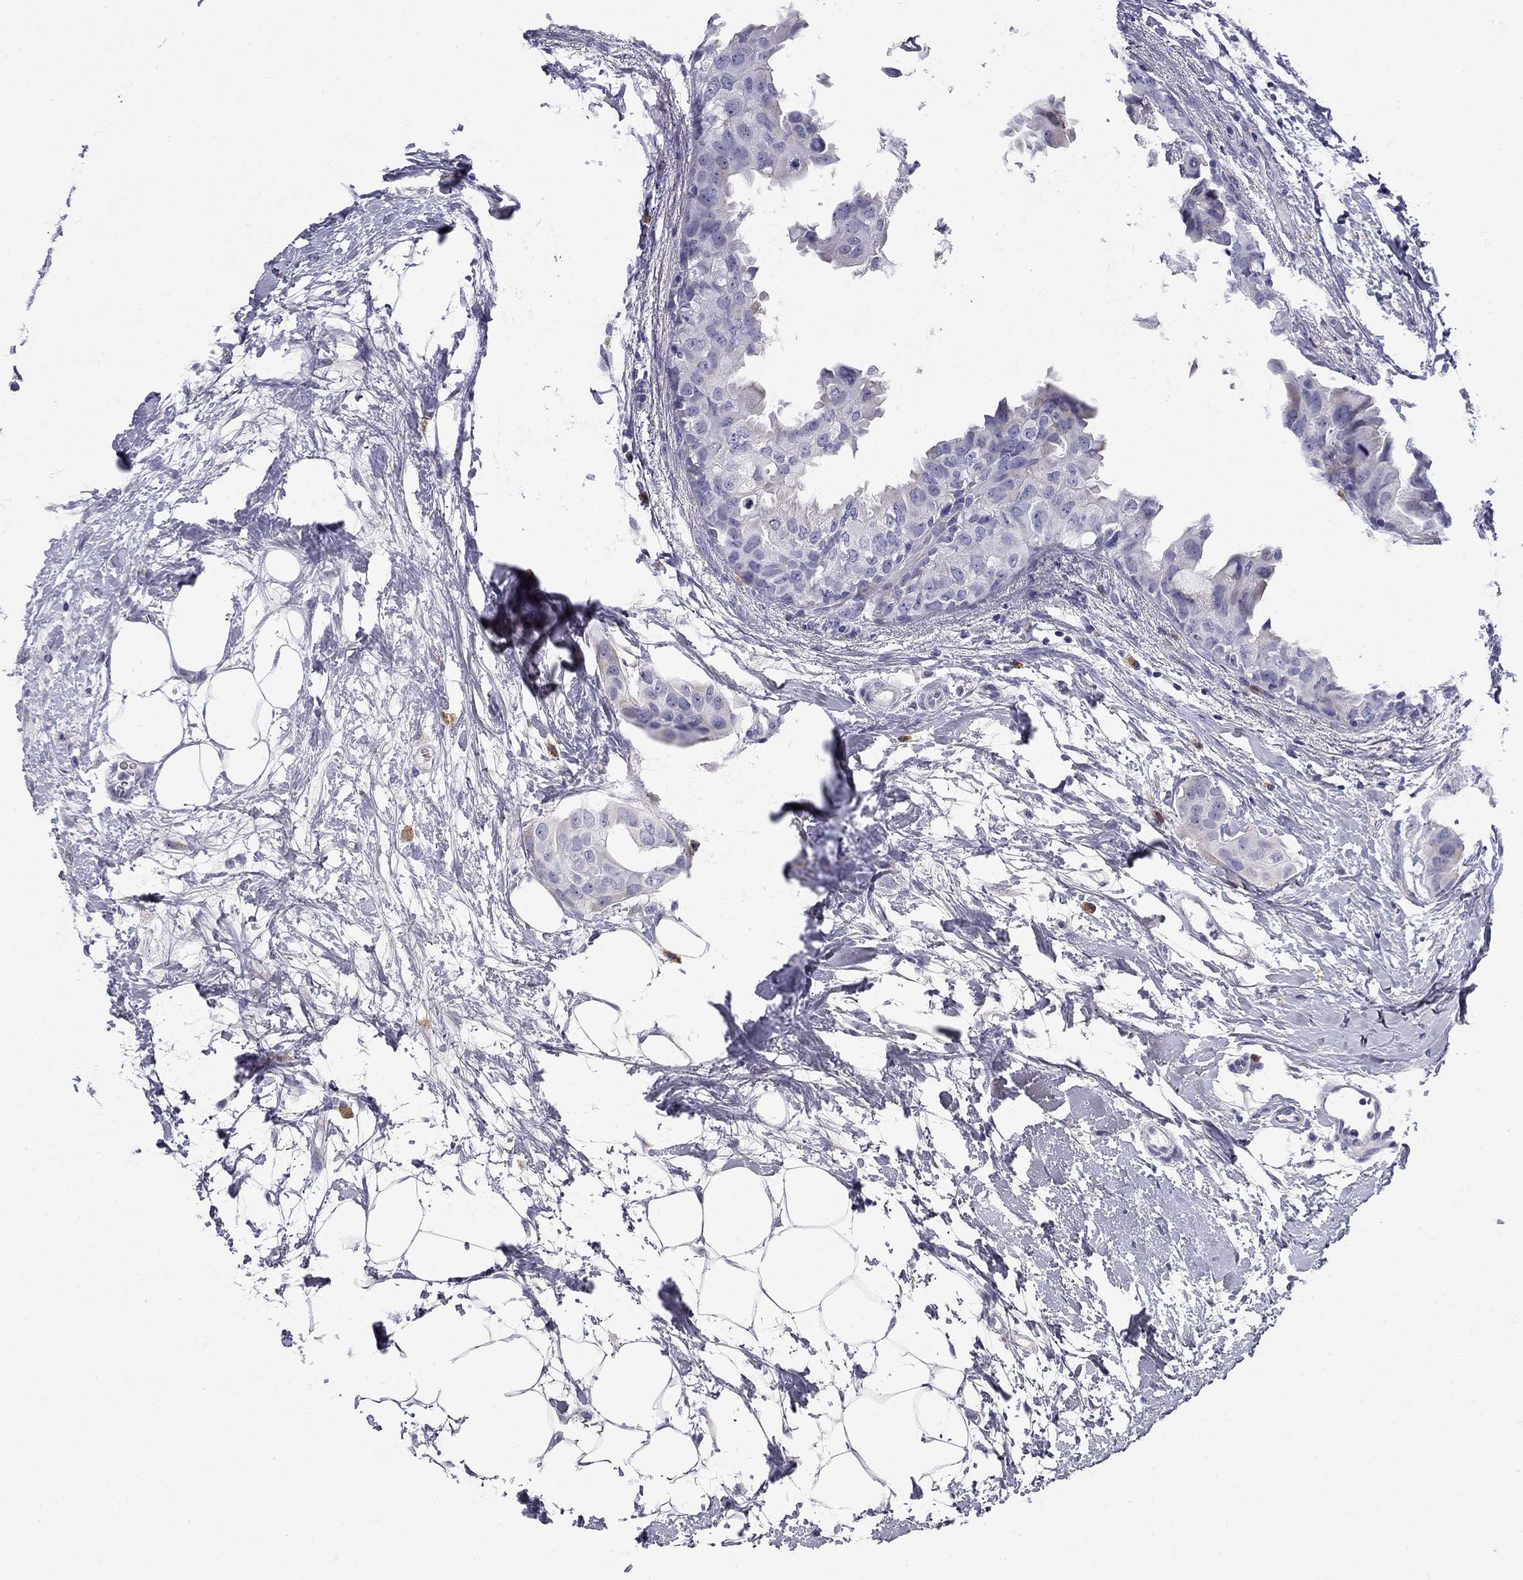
{"staining": {"intensity": "negative", "quantity": "none", "location": "none"}, "tissue": "breast cancer", "cell_type": "Tumor cells", "image_type": "cancer", "snomed": [{"axis": "morphology", "description": "Normal tissue, NOS"}, {"axis": "morphology", "description": "Duct carcinoma"}, {"axis": "topography", "description": "Breast"}], "caption": "A high-resolution micrograph shows immunohistochemistry staining of intraductal carcinoma (breast), which exhibits no significant staining in tumor cells.", "gene": "C8orf88", "patient": {"sex": "female", "age": 40}}